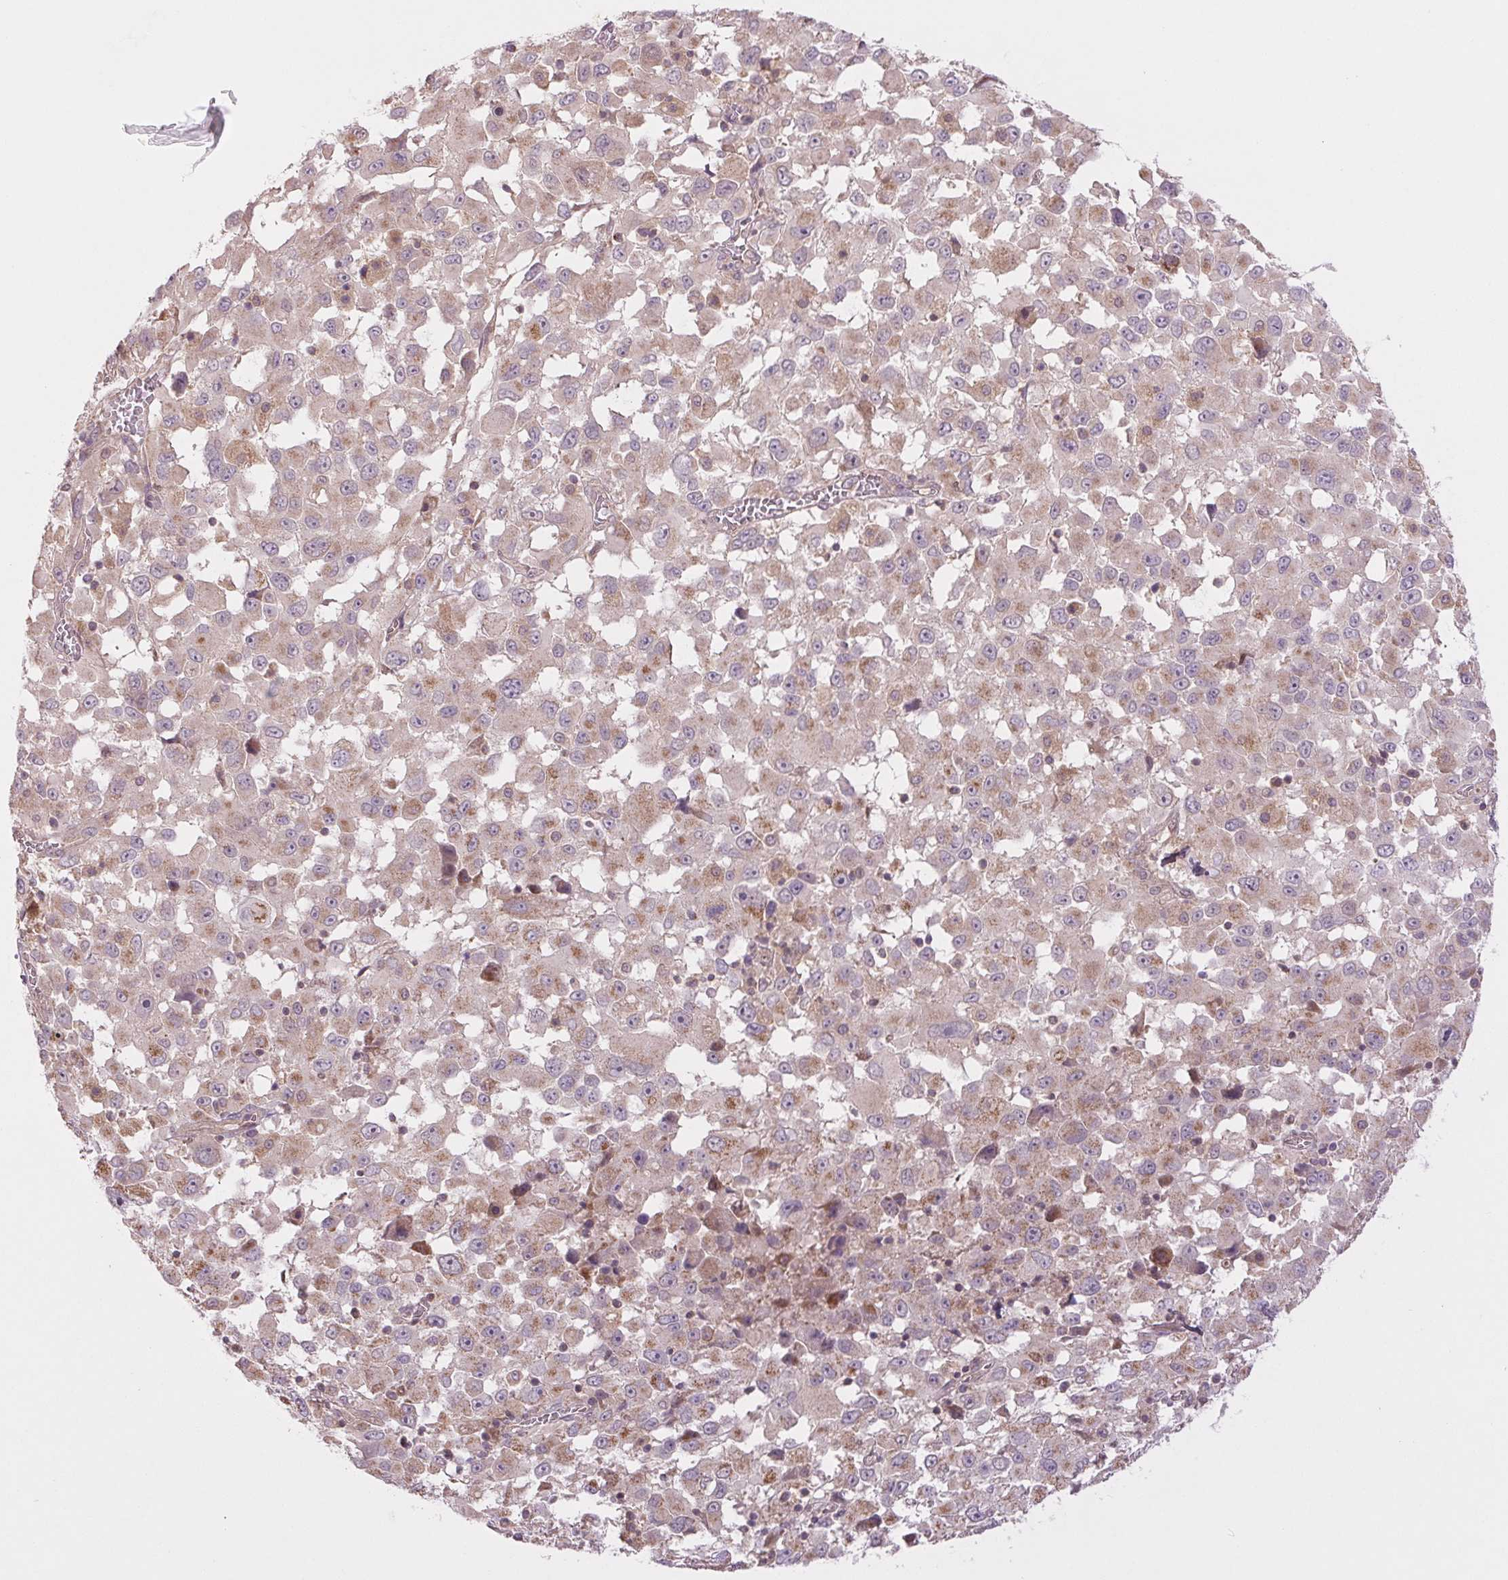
{"staining": {"intensity": "weak", "quantity": ">75%", "location": "cytoplasmic/membranous"}, "tissue": "melanoma", "cell_type": "Tumor cells", "image_type": "cancer", "snomed": [{"axis": "morphology", "description": "Malignant melanoma, Metastatic site"}, {"axis": "topography", "description": "Soft tissue"}], "caption": "This photomicrograph displays immunohistochemistry staining of human malignant melanoma (metastatic site), with low weak cytoplasmic/membranous positivity in approximately >75% of tumor cells.", "gene": "MAP3K5", "patient": {"sex": "male", "age": 50}}